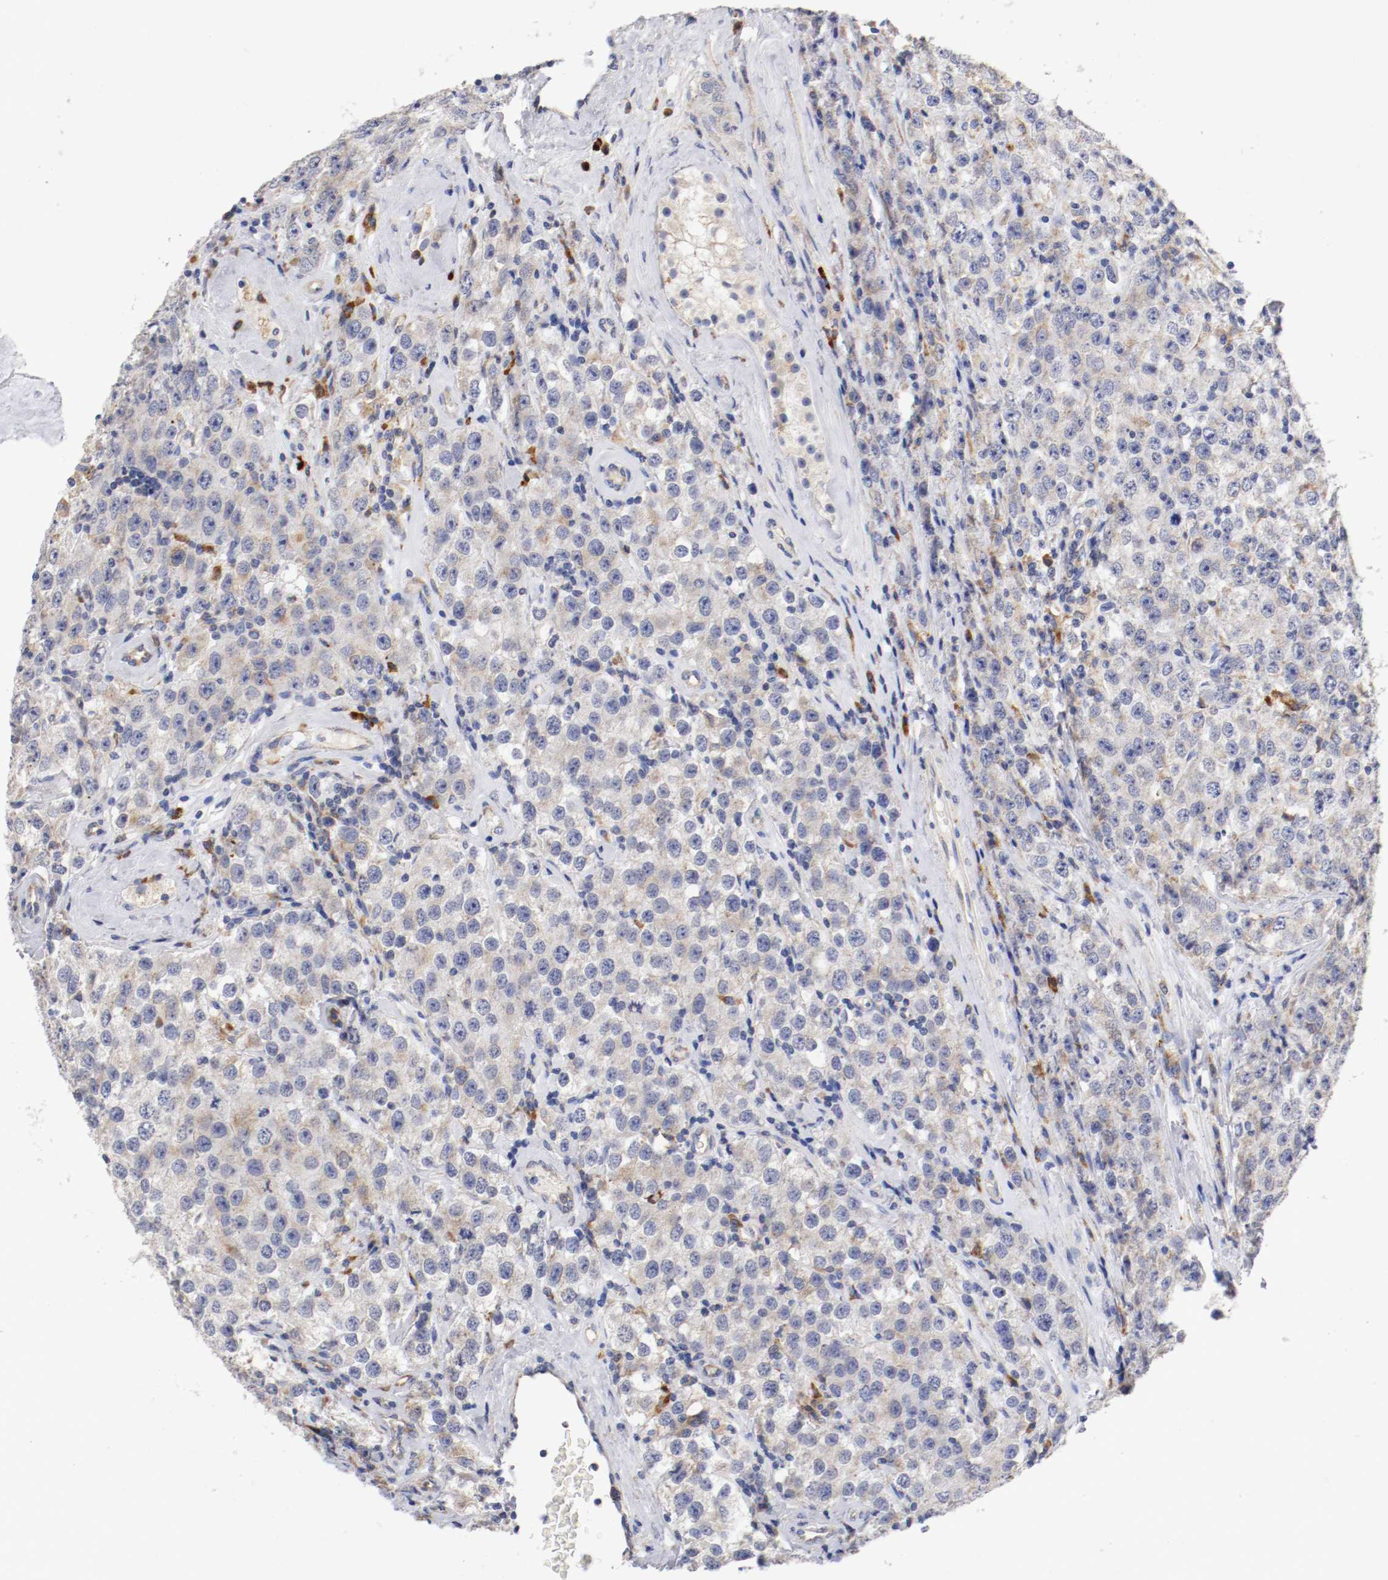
{"staining": {"intensity": "moderate", "quantity": ">75%", "location": "cytoplasmic/membranous"}, "tissue": "testis cancer", "cell_type": "Tumor cells", "image_type": "cancer", "snomed": [{"axis": "morphology", "description": "Seminoma, NOS"}, {"axis": "topography", "description": "Testis"}], "caption": "Testis cancer (seminoma) stained for a protein (brown) demonstrates moderate cytoplasmic/membranous positive expression in about >75% of tumor cells.", "gene": "TRAF2", "patient": {"sex": "male", "age": 52}}